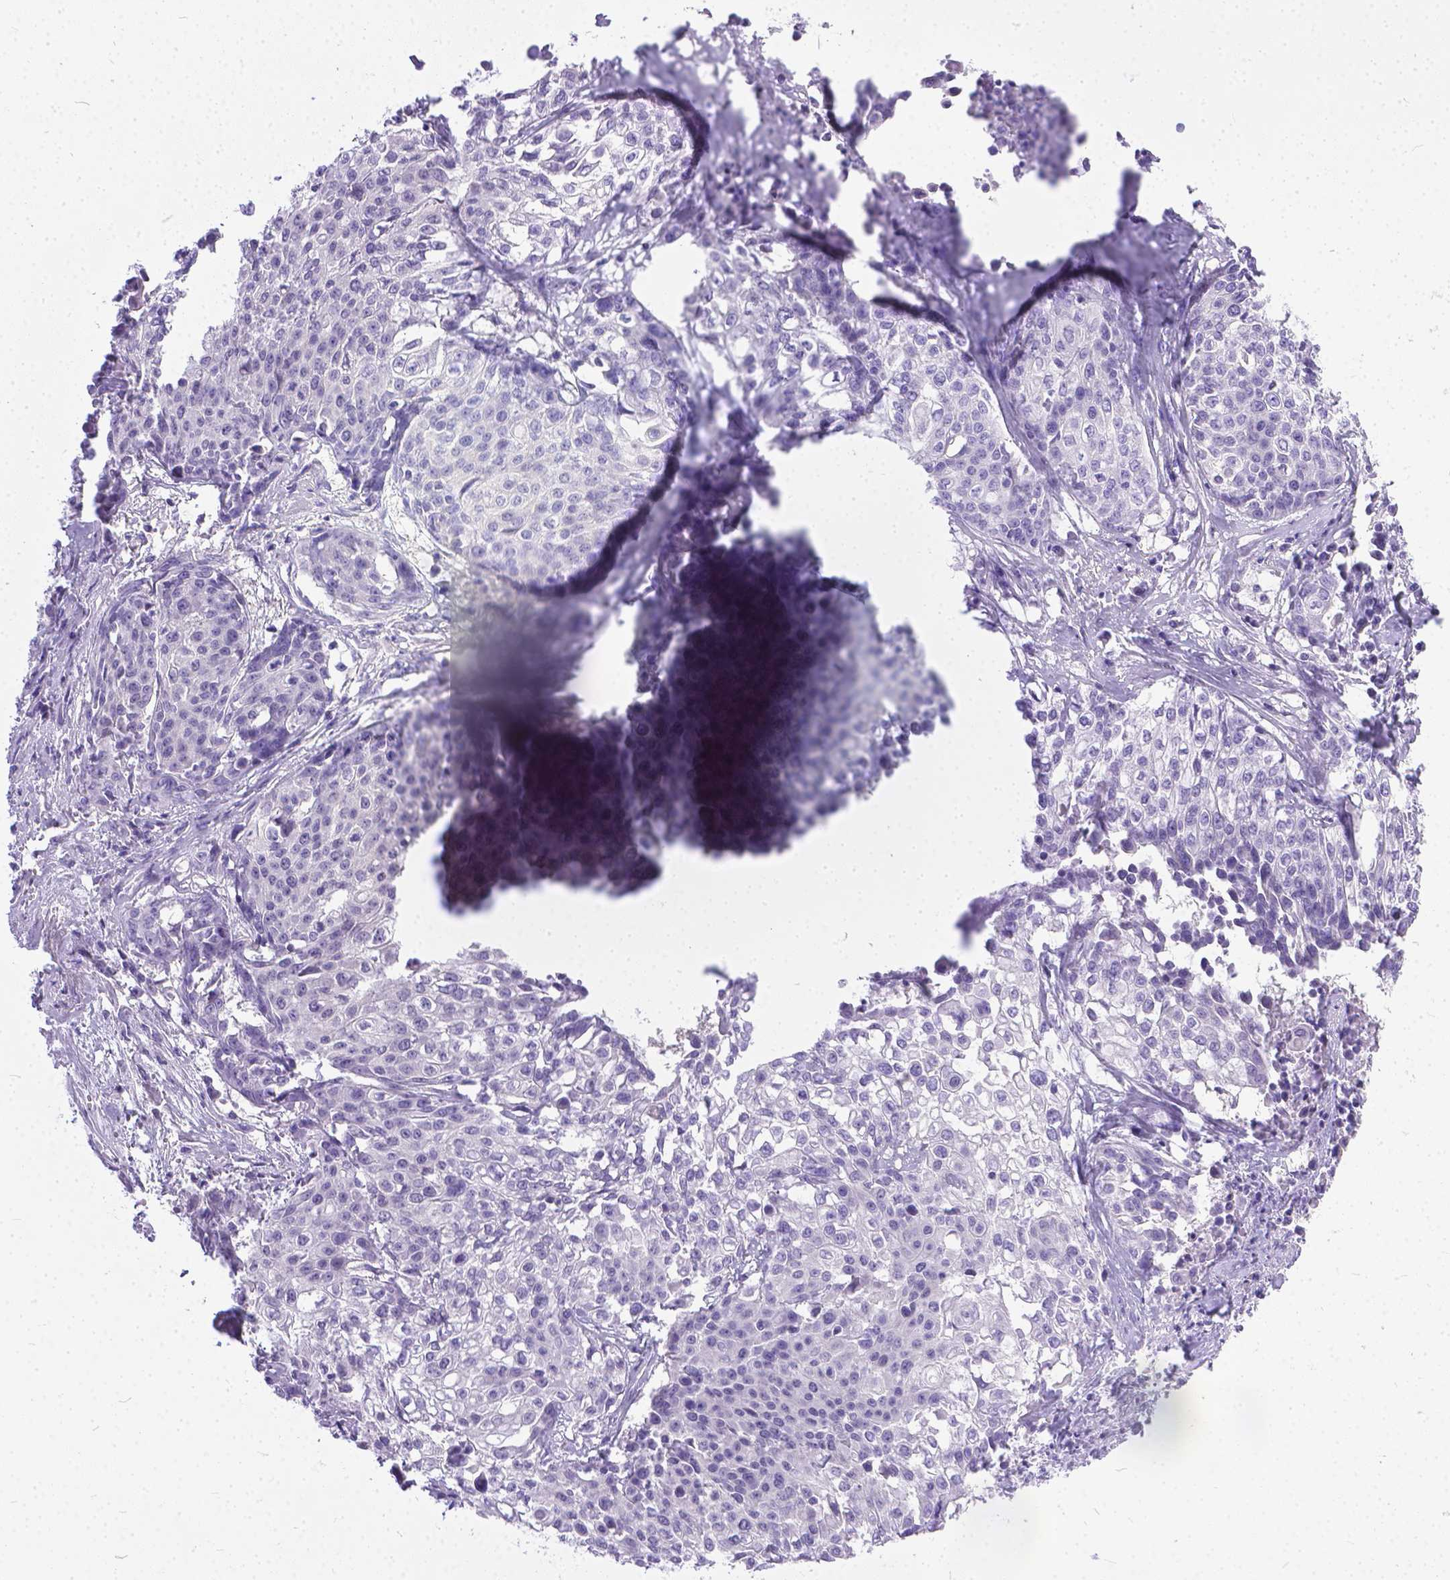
{"staining": {"intensity": "negative", "quantity": "none", "location": "none"}, "tissue": "cervical cancer", "cell_type": "Tumor cells", "image_type": "cancer", "snomed": [{"axis": "morphology", "description": "Squamous cell carcinoma, NOS"}, {"axis": "topography", "description": "Cervix"}], "caption": "Protein analysis of cervical cancer (squamous cell carcinoma) shows no significant staining in tumor cells.", "gene": "TTLL6", "patient": {"sex": "female", "age": 39}}